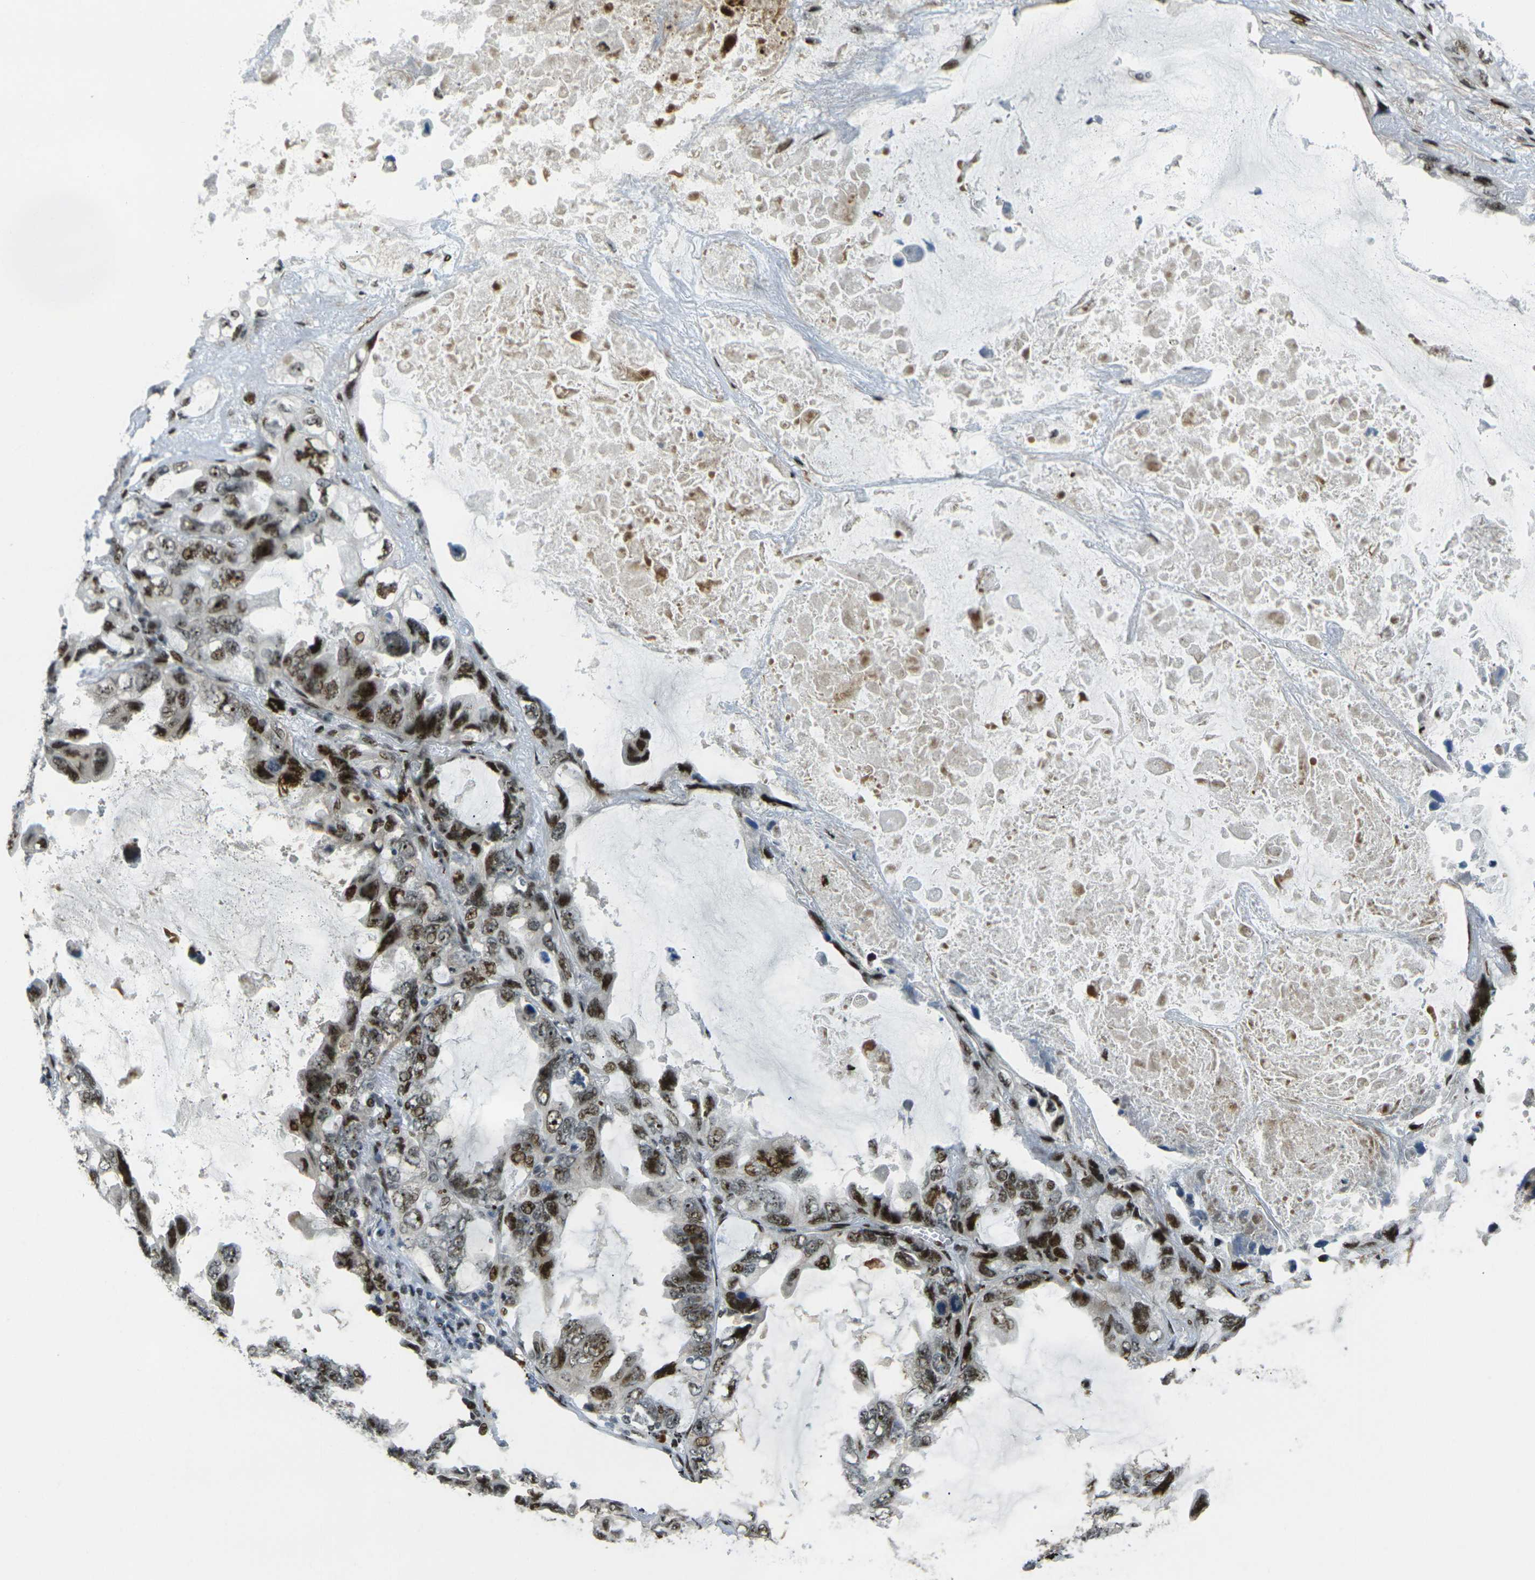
{"staining": {"intensity": "strong", "quantity": ">75%", "location": "nuclear"}, "tissue": "lung cancer", "cell_type": "Tumor cells", "image_type": "cancer", "snomed": [{"axis": "morphology", "description": "Squamous cell carcinoma, NOS"}, {"axis": "topography", "description": "Lung"}], "caption": "DAB (3,3'-diaminobenzidine) immunohistochemical staining of lung cancer shows strong nuclear protein positivity in about >75% of tumor cells. (DAB IHC with brightfield microscopy, high magnification).", "gene": "UBE2C", "patient": {"sex": "female", "age": 73}}